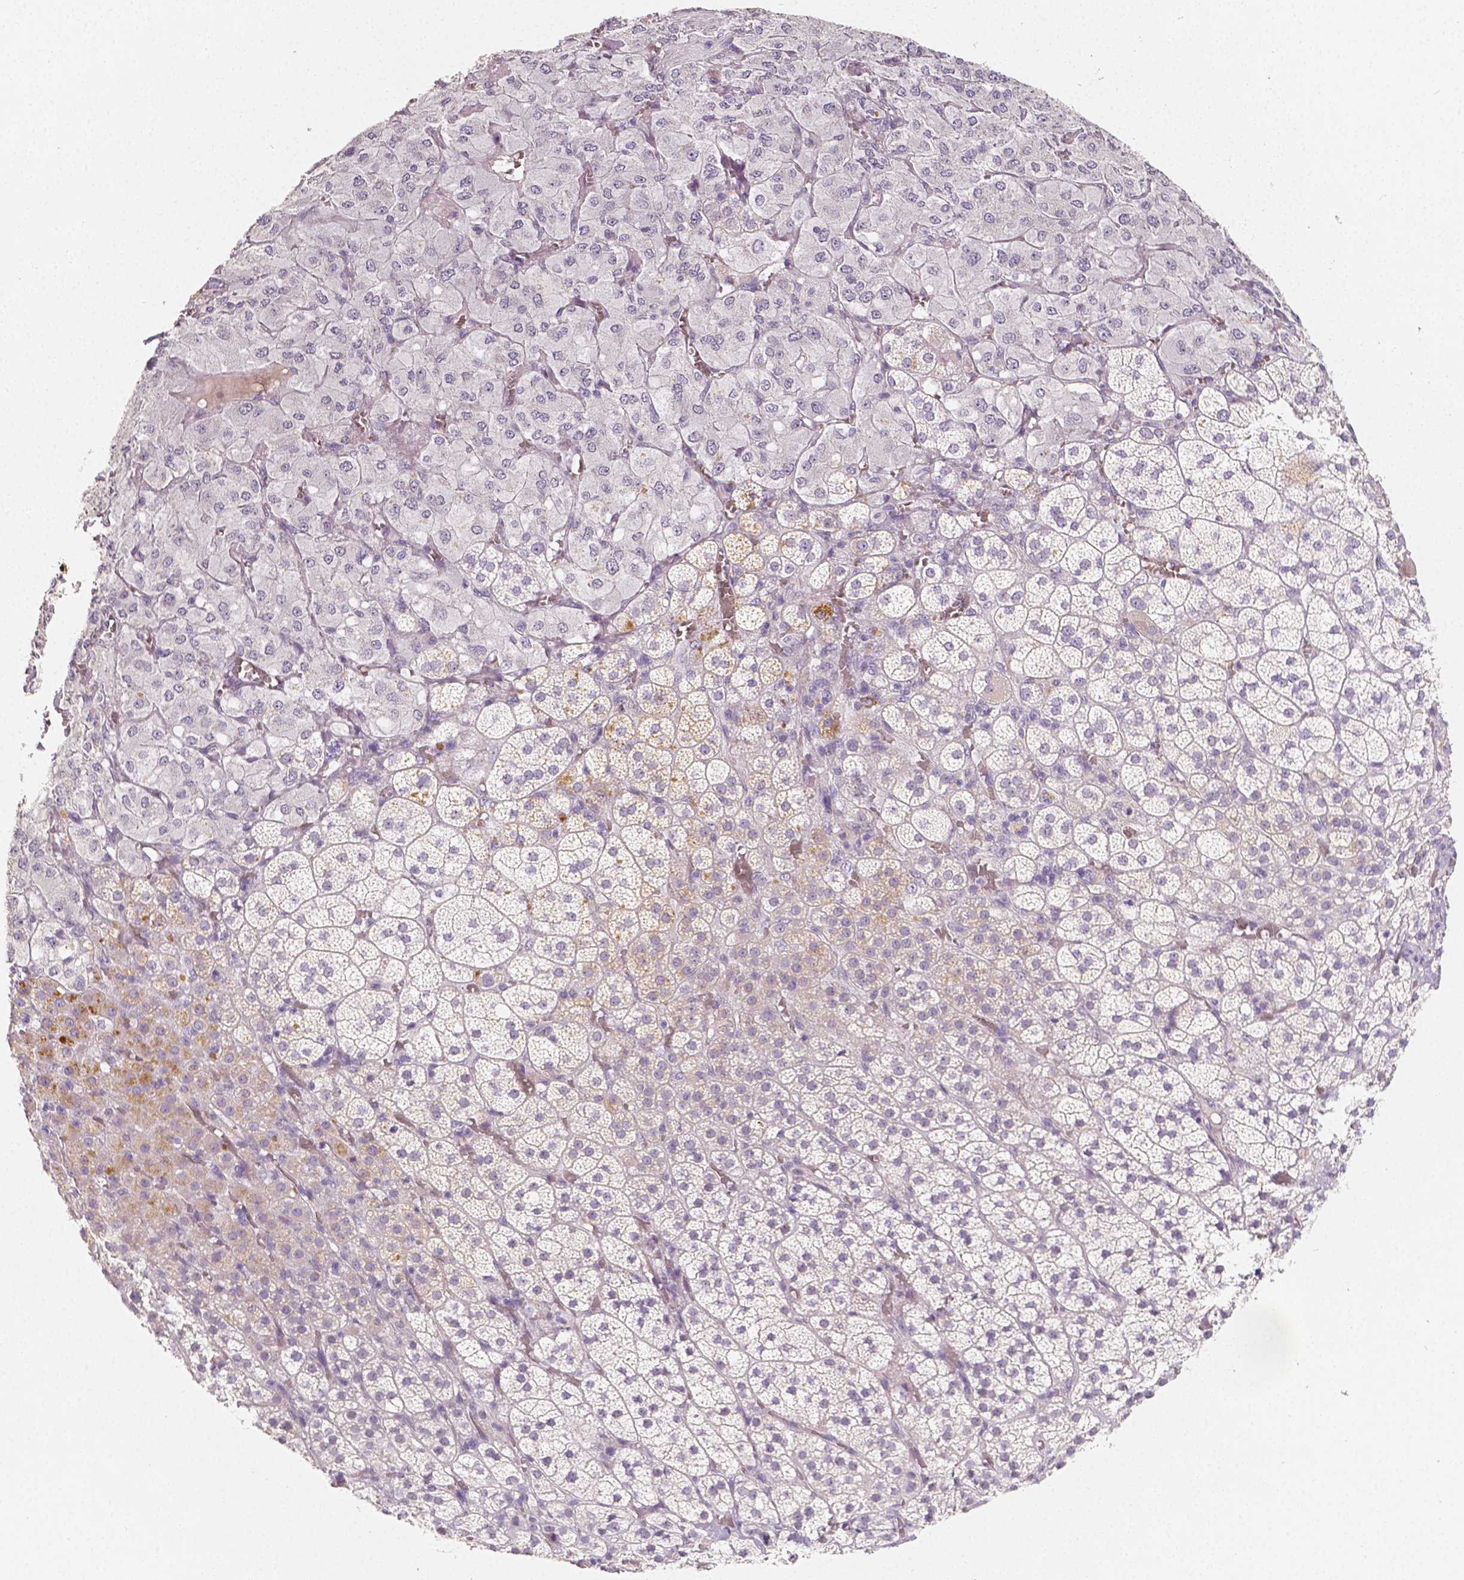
{"staining": {"intensity": "weak", "quantity": "<25%", "location": "cytoplasmic/membranous"}, "tissue": "adrenal gland", "cell_type": "Glandular cells", "image_type": "normal", "snomed": [{"axis": "morphology", "description": "Normal tissue, NOS"}, {"axis": "topography", "description": "Adrenal gland"}], "caption": "High magnification brightfield microscopy of benign adrenal gland stained with DAB (3,3'-diaminobenzidine) (brown) and counterstained with hematoxylin (blue): glandular cells show no significant positivity.", "gene": "HNF1B", "patient": {"sex": "female", "age": 60}}